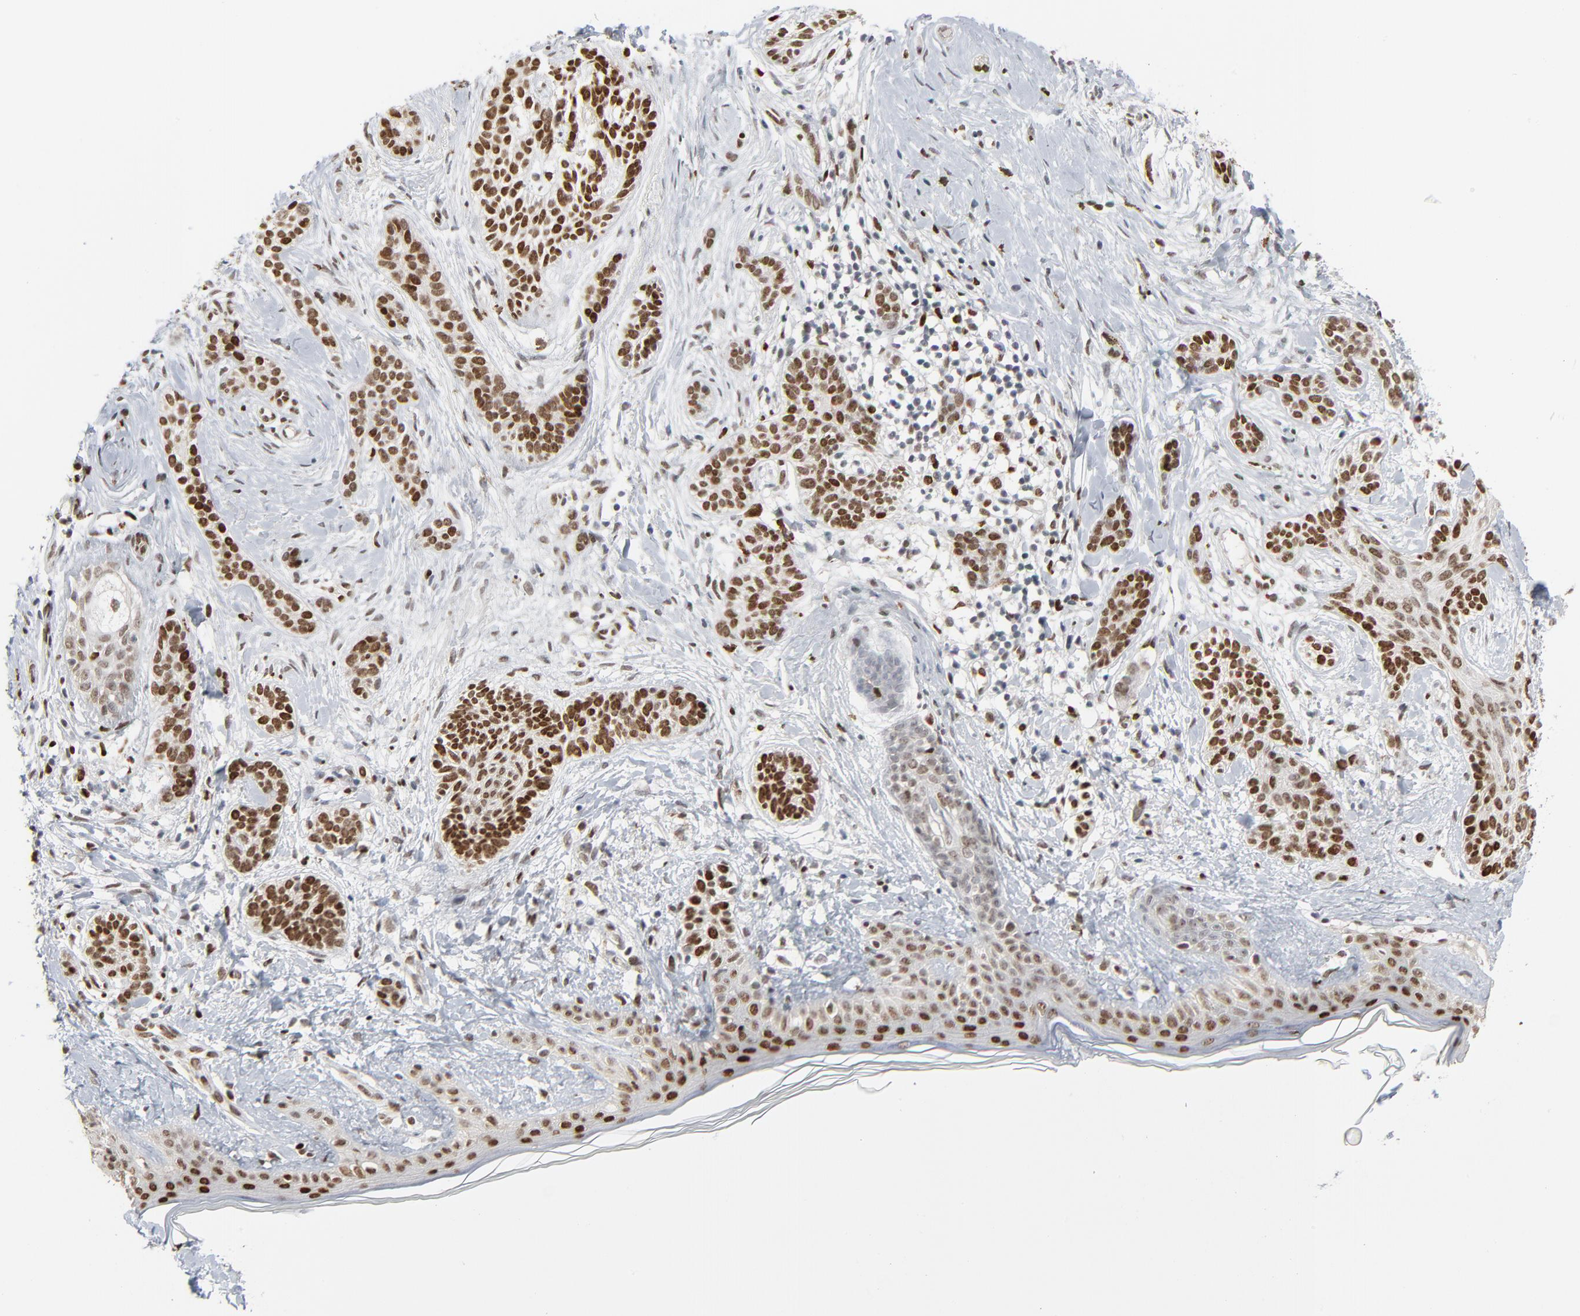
{"staining": {"intensity": "strong", "quantity": ">75%", "location": "nuclear"}, "tissue": "skin cancer", "cell_type": "Tumor cells", "image_type": "cancer", "snomed": [{"axis": "morphology", "description": "Normal tissue, NOS"}, {"axis": "morphology", "description": "Basal cell carcinoma"}, {"axis": "topography", "description": "Skin"}], "caption": "Skin cancer was stained to show a protein in brown. There is high levels of strong nuclear staining in approximately >75% of tumor cells.", "gene": "CUX1", "patient": {"sex": "male", "age": 63}}